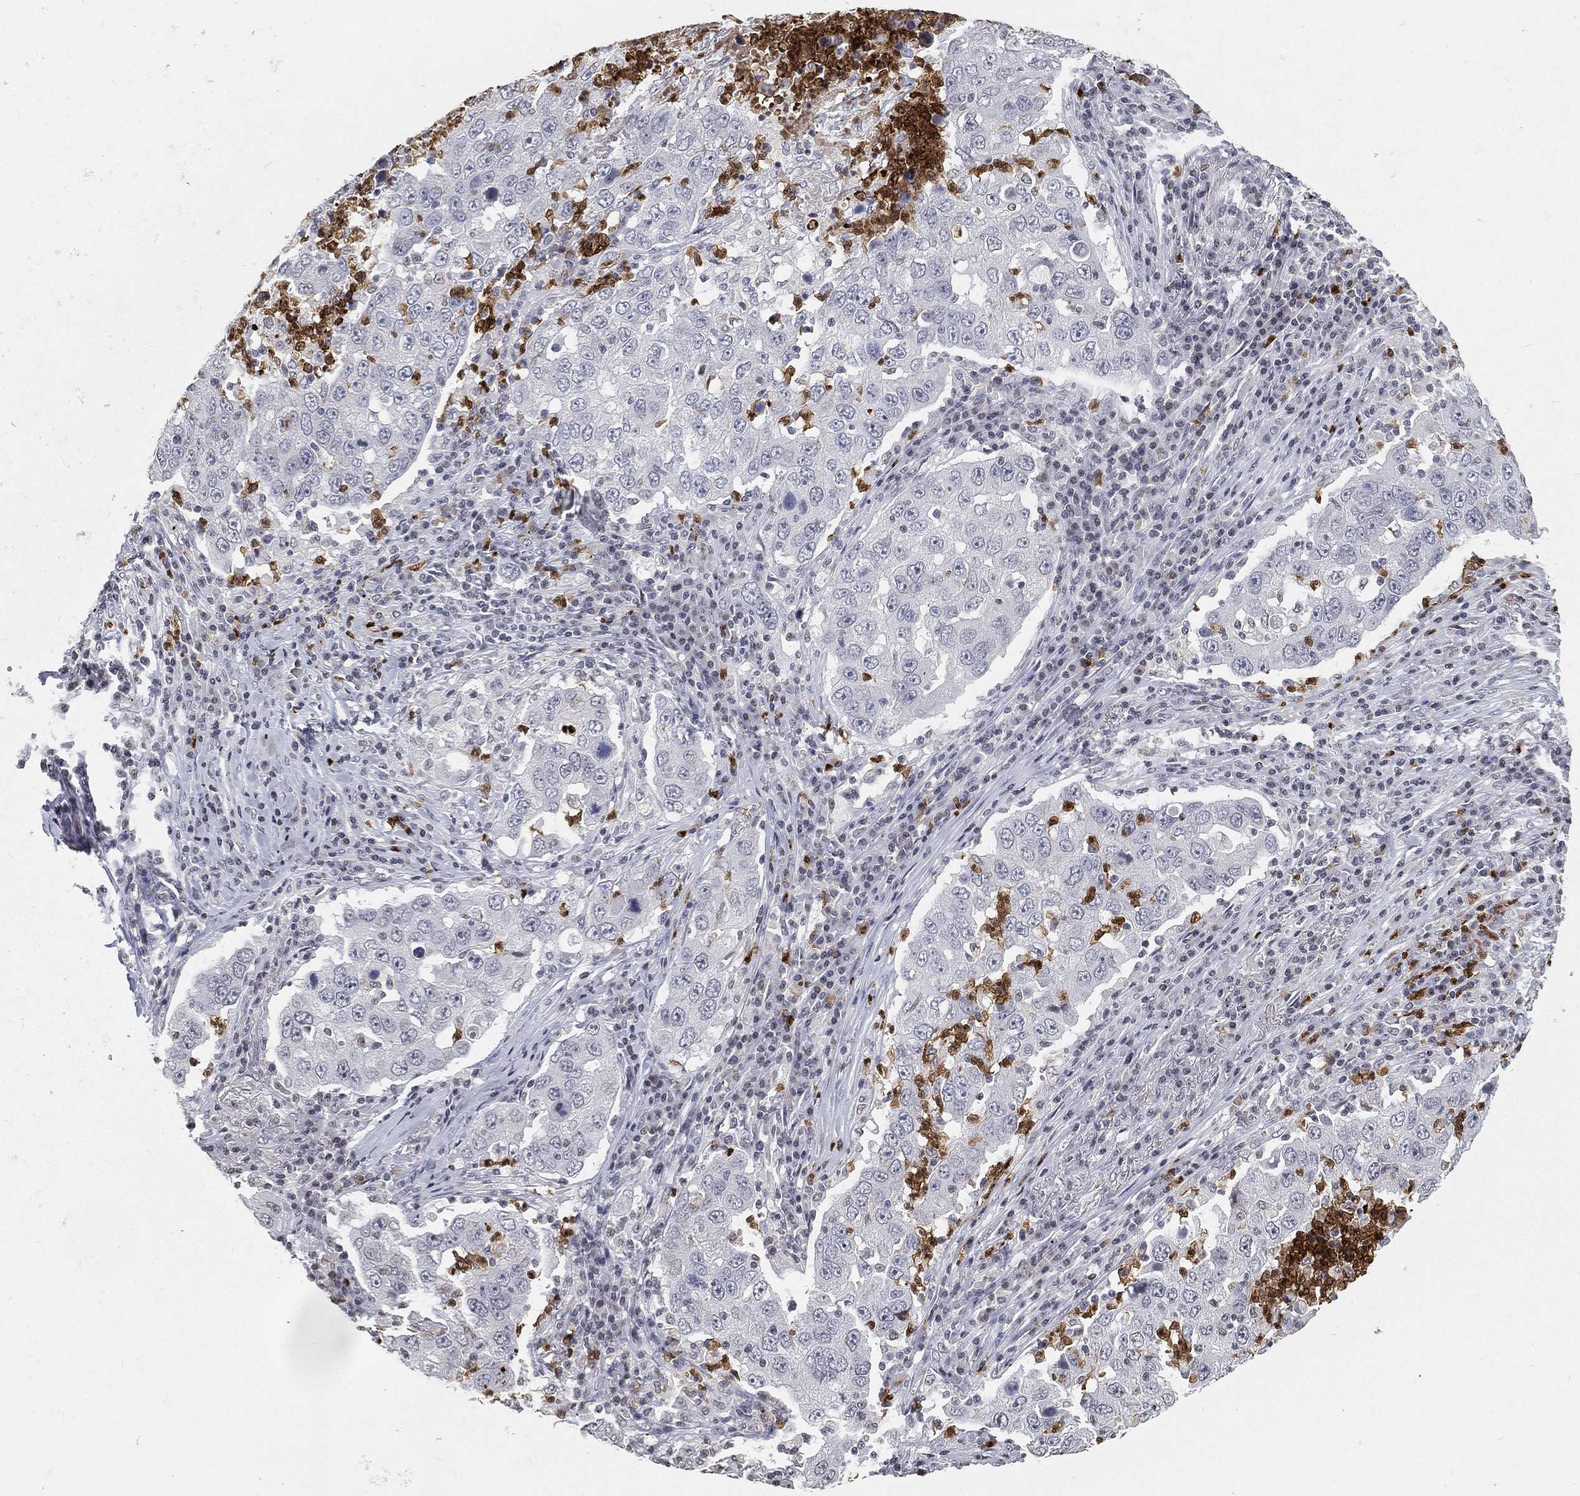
{"staining": {"intensity": "negative", "quantity": "none", "location": "none"}, "tissue": "lung cancer", "cell_type": "Tumor cells", "image_type": "cancer", "snomed": [{"axis": "morphology", "description": "Adenocarcinoma, NOS"}, {"axis": "topography", "description": "Lung"}], "caption": "Immunohistochemistry (IHC) of lung cancer displays no positivity in tumor cells. (Brightfield microscopy of DAB (3,3'-diaminobenzidine) immunohistochemistry at high magnification).", "gene": "ARG1", "patient": {"sex": "male", "age": 73}}